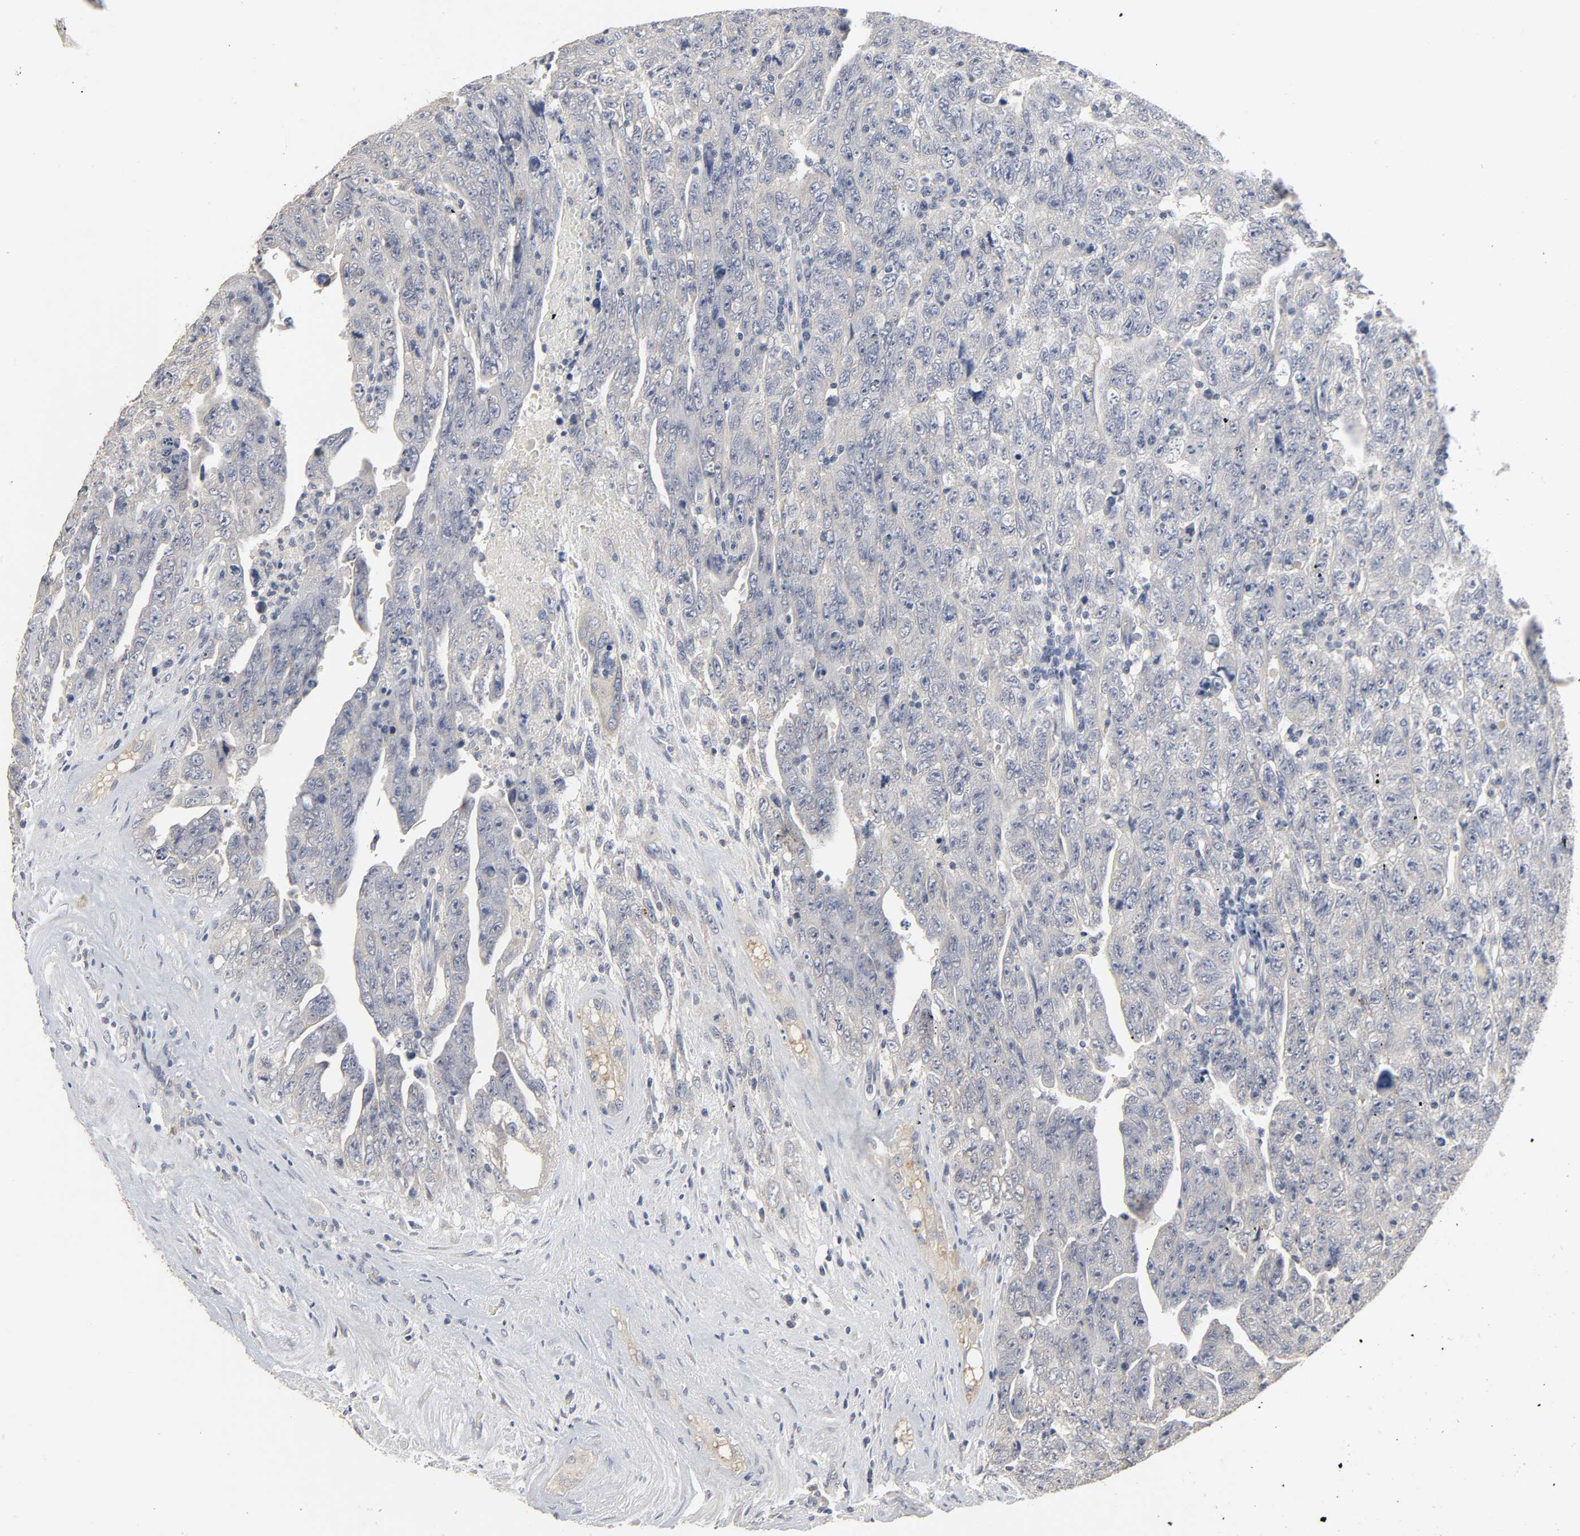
{"staining": {"intensity": "negative", "quantity": "none", "location": "none"}, "tissue": "testis cancer", "cell_type": "Tumor cells", "image_type": "cancer", "snomed": [{"axis": "morphology", "description": "Carcinoma, Embryonal, NOS"}, {"axis": "topography", "description": "Testis"}], "caption": "Immunohistochemistry micrograph of neoplastic tissue: embryonal carcinoma (testis) stained with DAB (3,3'-diaminobenzidine) exhibits no significant protein staining in tumor cells.", "gene": "SLC10A2", "patient": {"sex": "male", "age": 28}}